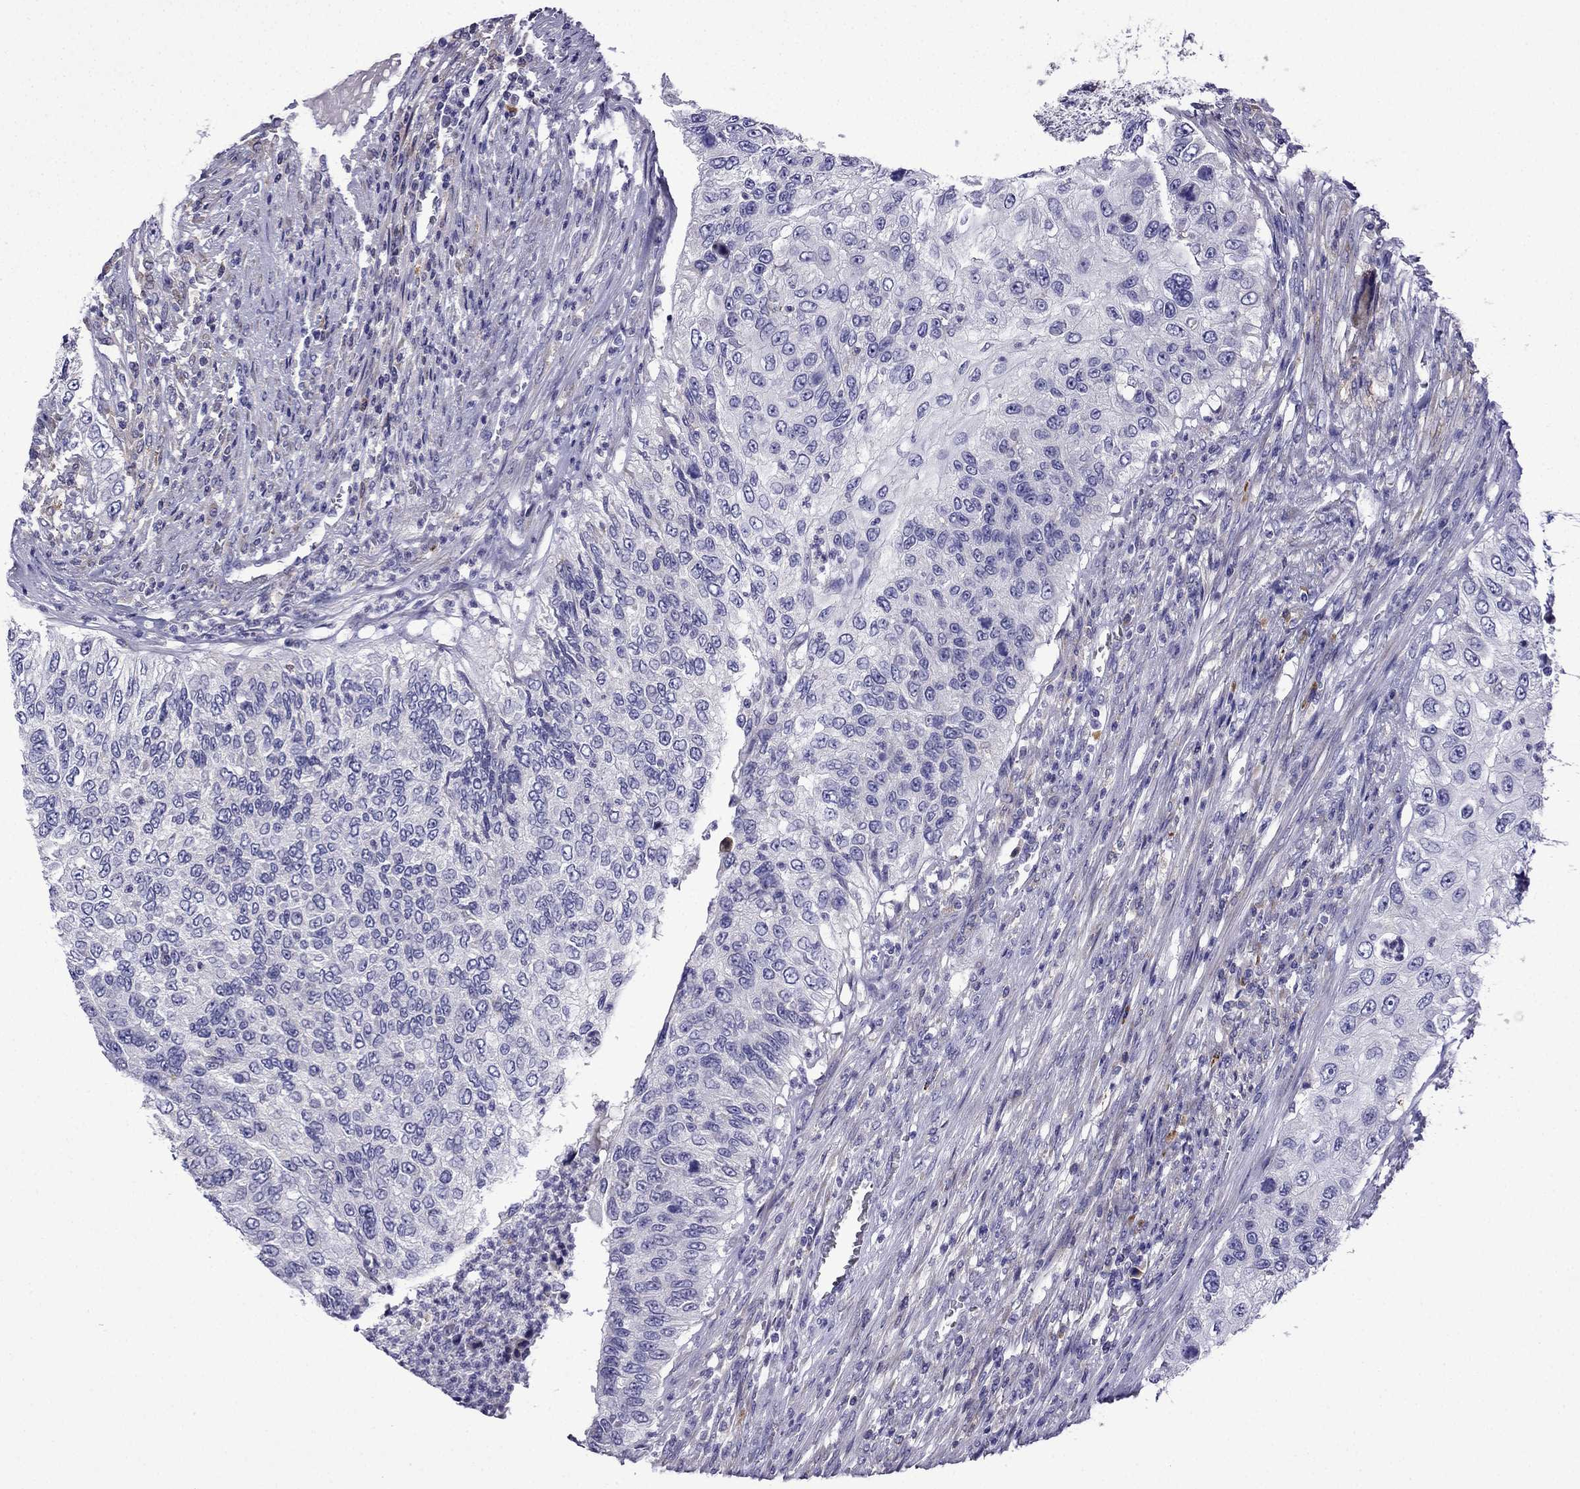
{"staining": {"intensity": "negative", "quantity": "none", "location": "none"}, "tissue": "urothelial cancer", "cell_type": "Tumor cells", "image_type": "cancer", "snomed": [{"axis": "morphology", "description": "Urothelial carcinoma, High grade"}, {"axis": "topography", "description": "Urinary bladder"}], "caption": "This is an immunohistochemistry micrograph of high-grade urothelial carcinoma. There is no expression in tumor cells.", "gene": "TSSK4", "patient": {"sex": "female", "age": 60}}